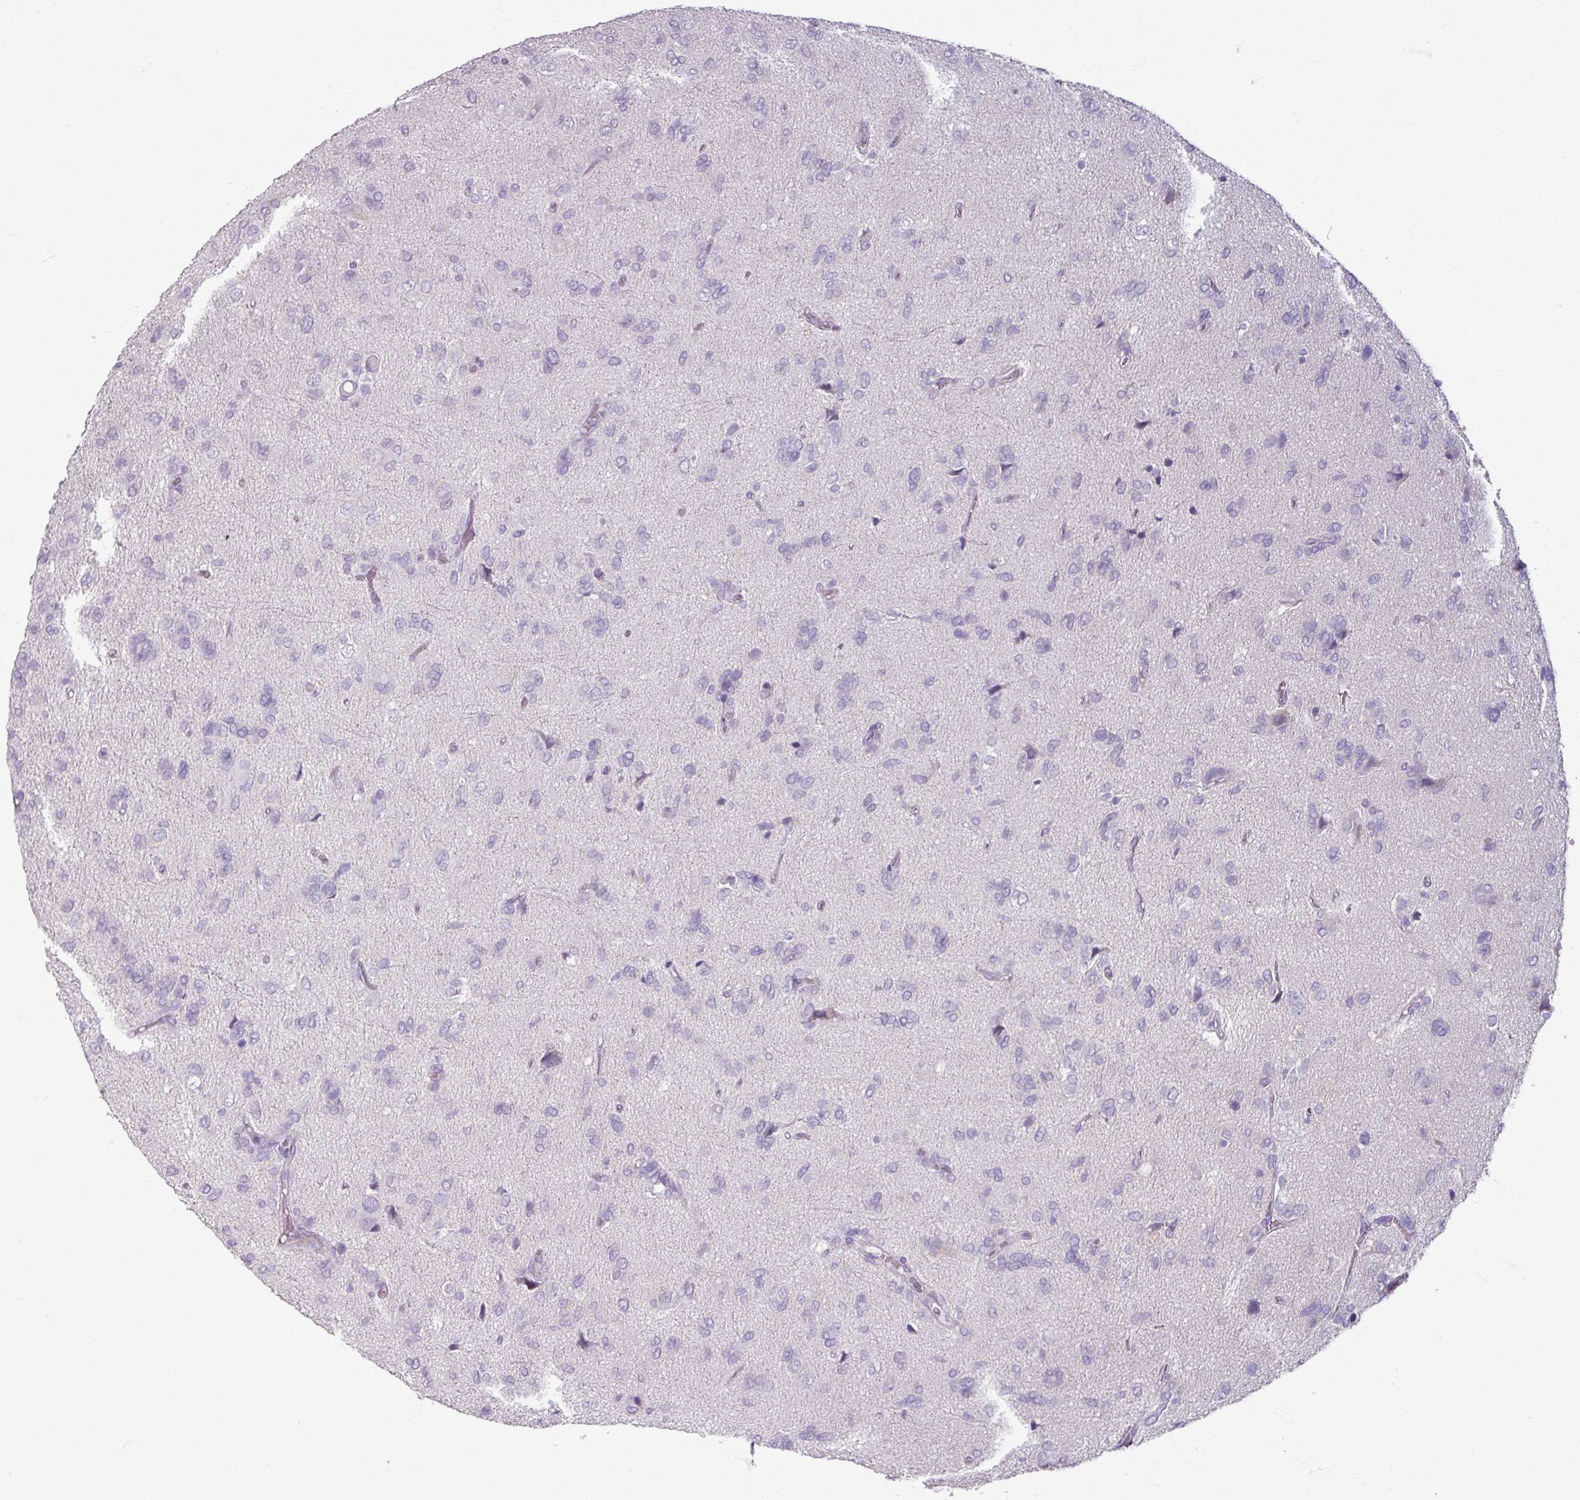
{"staining": {"intensity": "negative", "quantity": "none", "location": "none"}, "tissue": "glioma", "cell_type": "Tumor cells", "image_type": "cancer", "snomed": [{"axis": "morphology", "description": "Glioma, malignant, High grade"}, {"axis": "topography", "description": "Brain"}], "caption": "IHC micrograph of neoplastic tissue: malignant glioma (high-grade) stained with DAB (3,3'-diaminobenzidine) shows no significant protein staining in tumor cells. Brightfield microscopy of IHC stained with DAB (brown) and hematoxylin (blue), captured at high magnification.", "gene": "SLC27A5", "patient": {"sex": "female", "age": 59}}